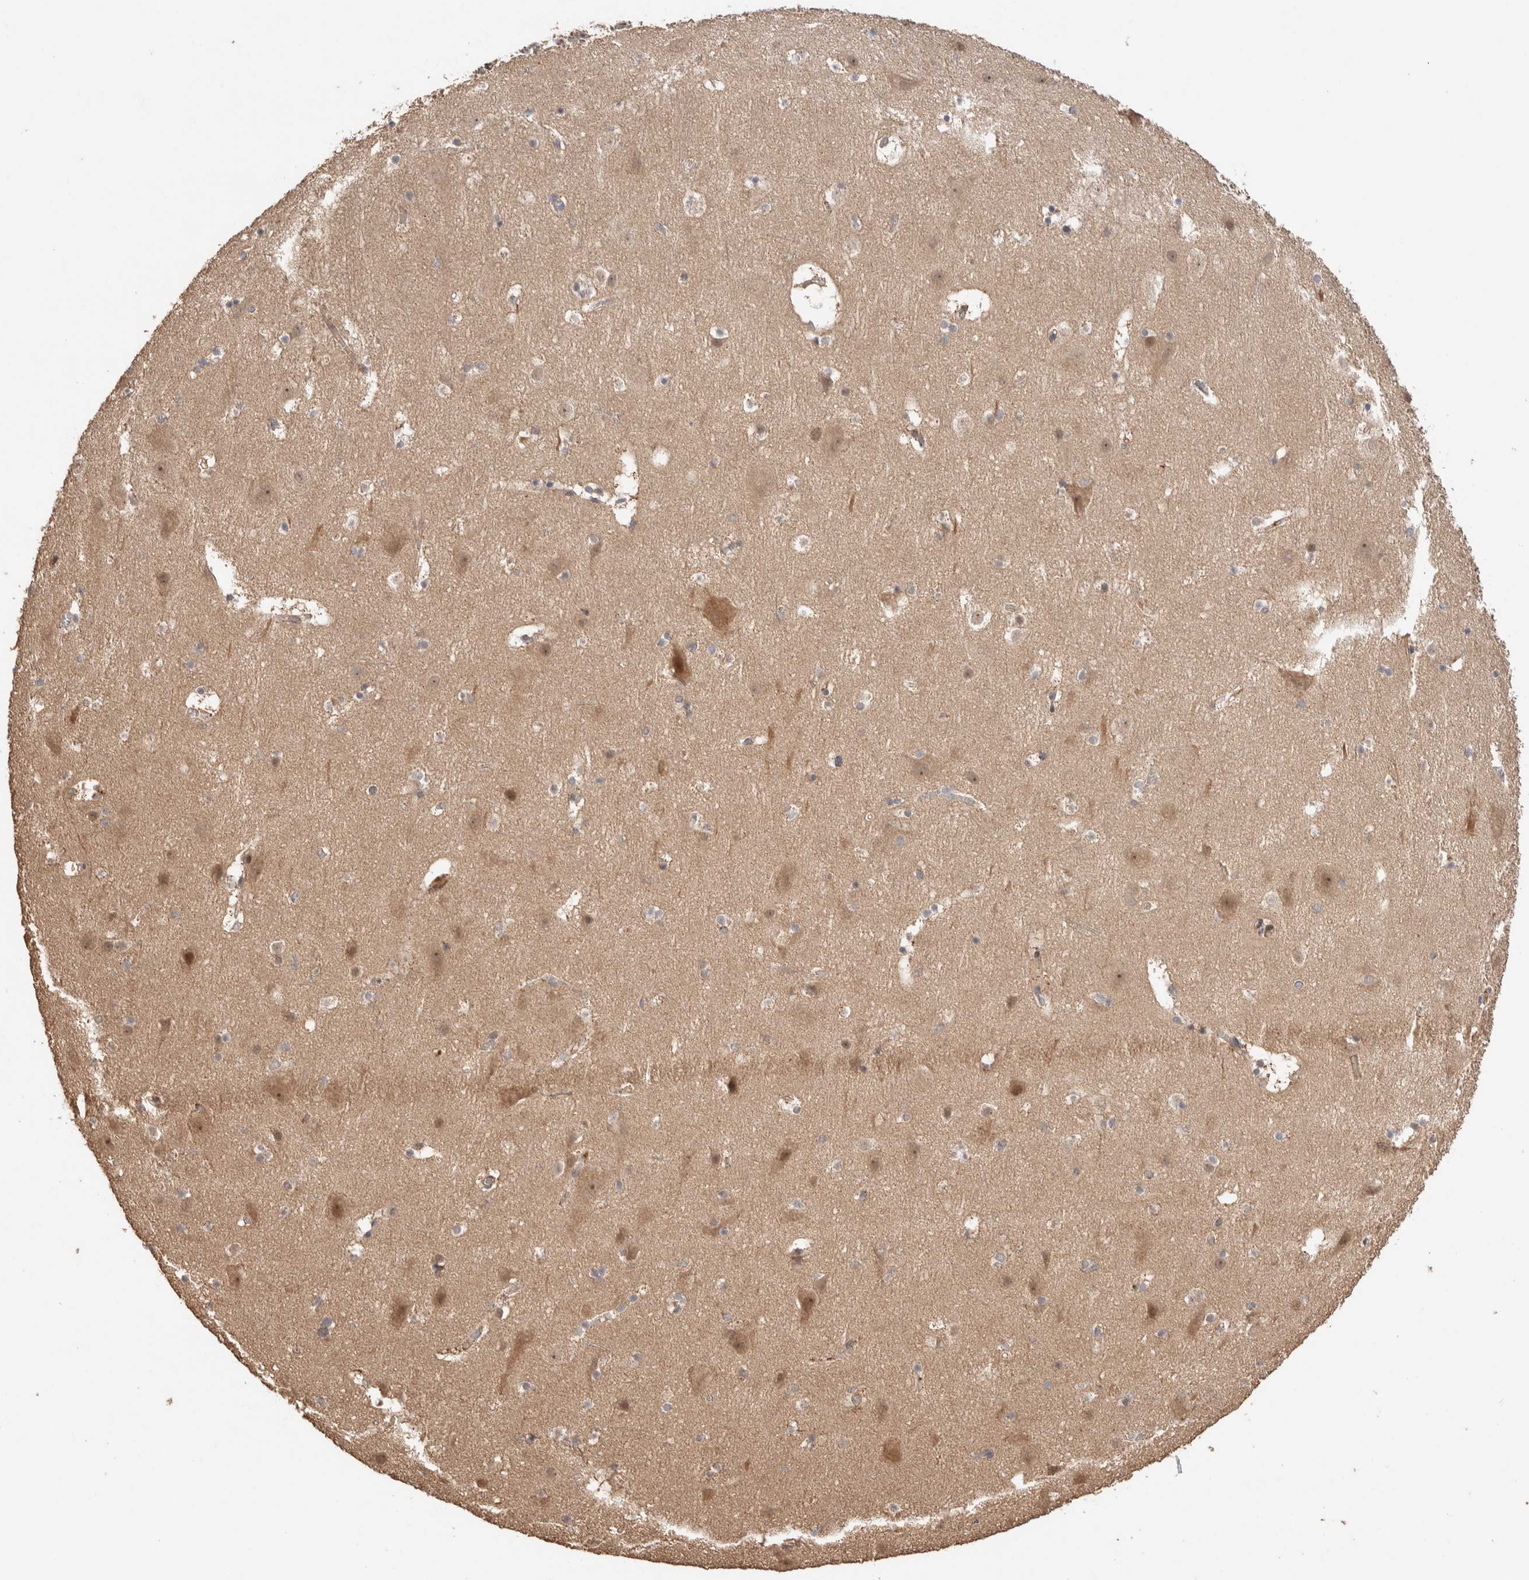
{"staining": {"intensity": "weak", "quantity": ">75%", "location": "cytoplasmic/membranous"}, "tissue": "cerebral cortex", "cell_type": "Endothelial cells", "image_type": "normal", "snomed": [{"axis": "morphology", "description": "Normal tissue, NOS"}, {"axis": "topography", "description": "Cerebral cortex"}], "caption": "Immunohistochemical staining of benign human cerebral cortex displays >75% levels of weak cytoplasmic/membranous protein positivity in about >75% of endothelial cells. (DAB IHC with brightfield microscopy, high magnification).", "gene": "PRDM15", "patient": {"sex": "male", "age": 45}}